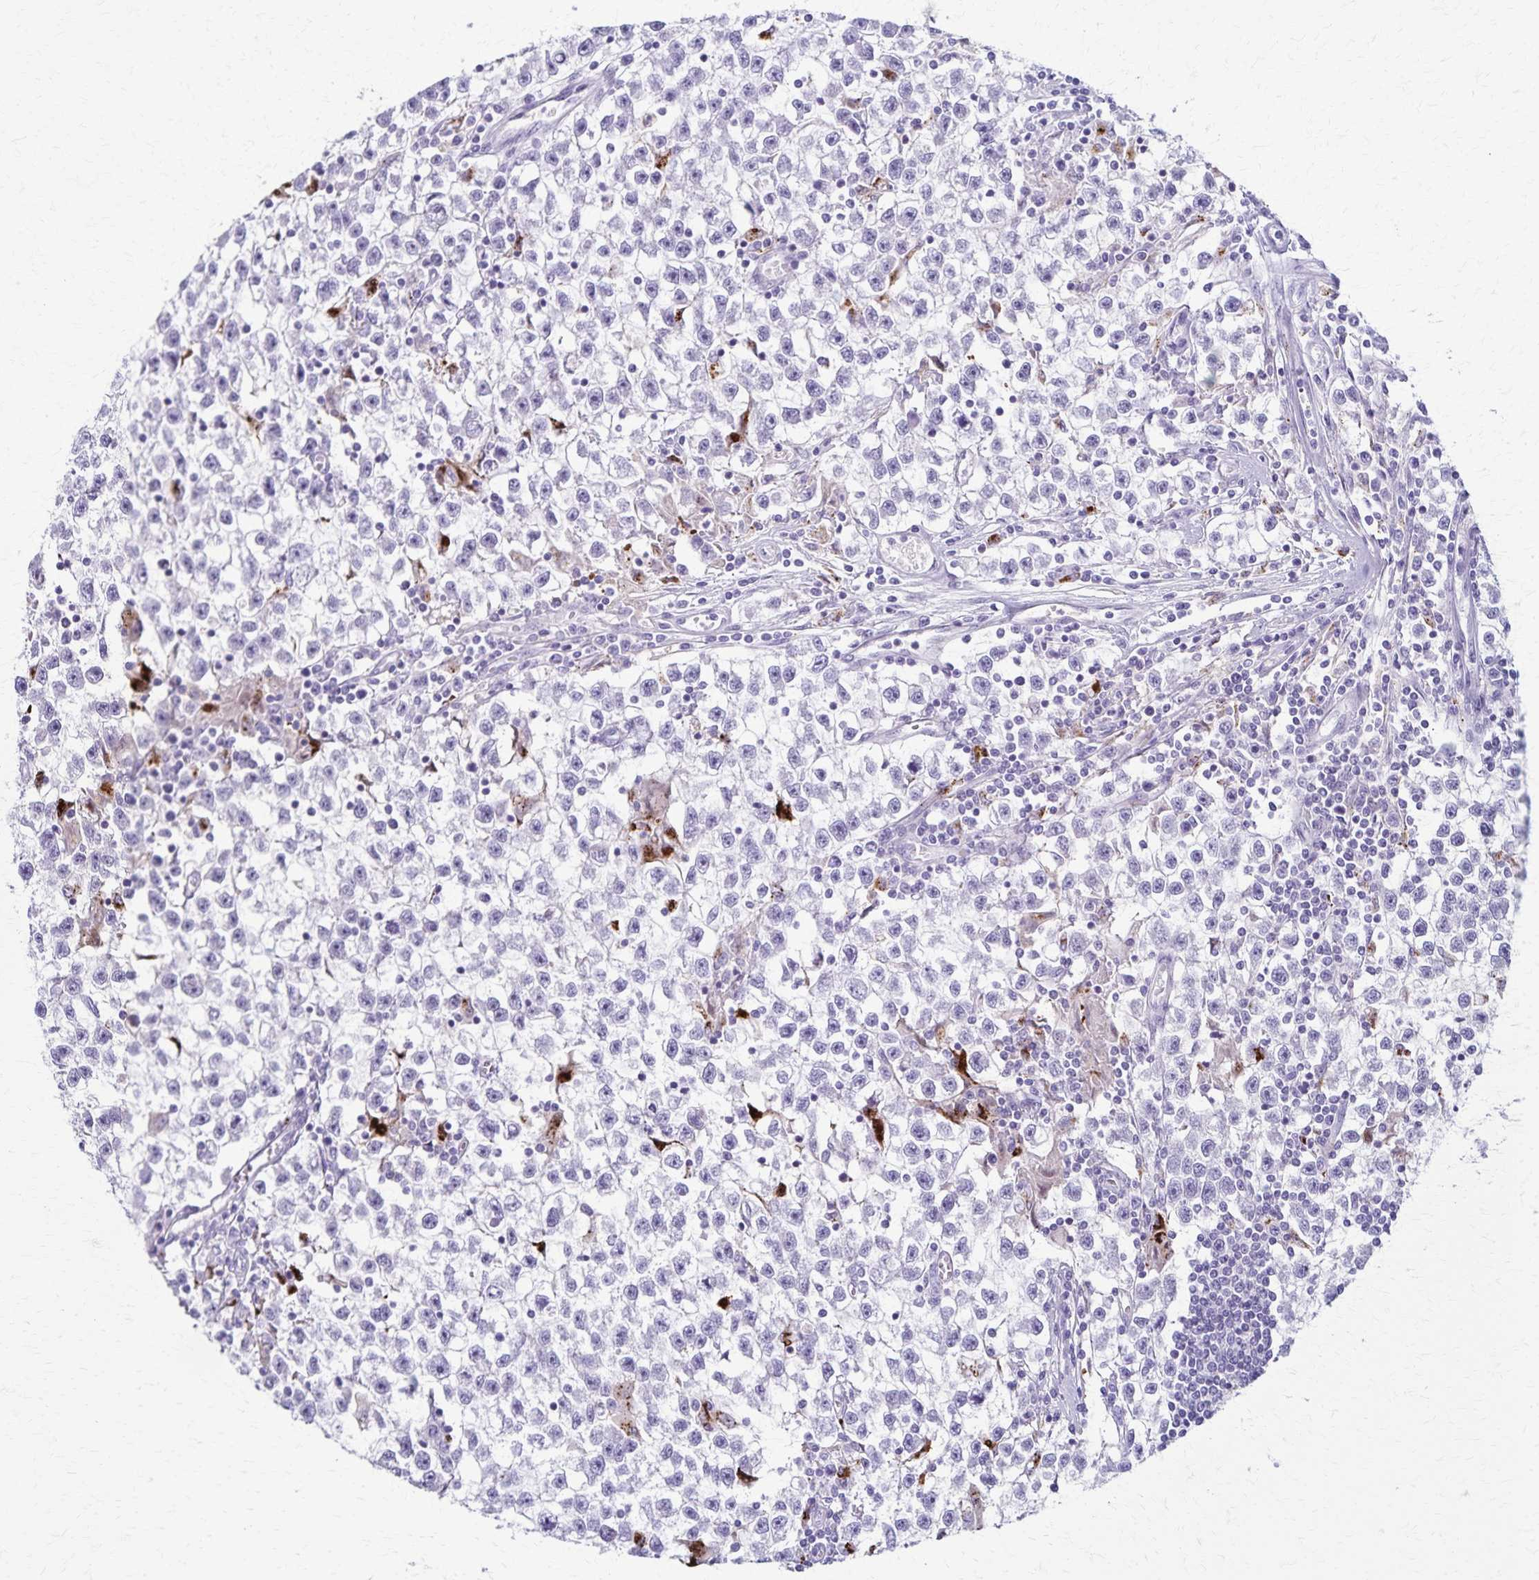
{"staining": {"intensity": "negative", "quantity": "none", "location": "none"}, "tissue": "testis cancer", "cell_type": "Tumor cells", "image_type": "cancer", "snomed": [{"axis": "morphology", "description": "Seminoma, NOS"}, {"axis": "topography", "description": "Testis"}], "caption": "Seminoma (testis) was stained to show a protein in brown. There is no significant staining in tumor cells. (DAB (3,3'-diaminobenzidine) IHC visualized using brightfield microscopy, high magnification).", "gene": "TMEM60", "patient": {"sex": "male", "age": 31}}